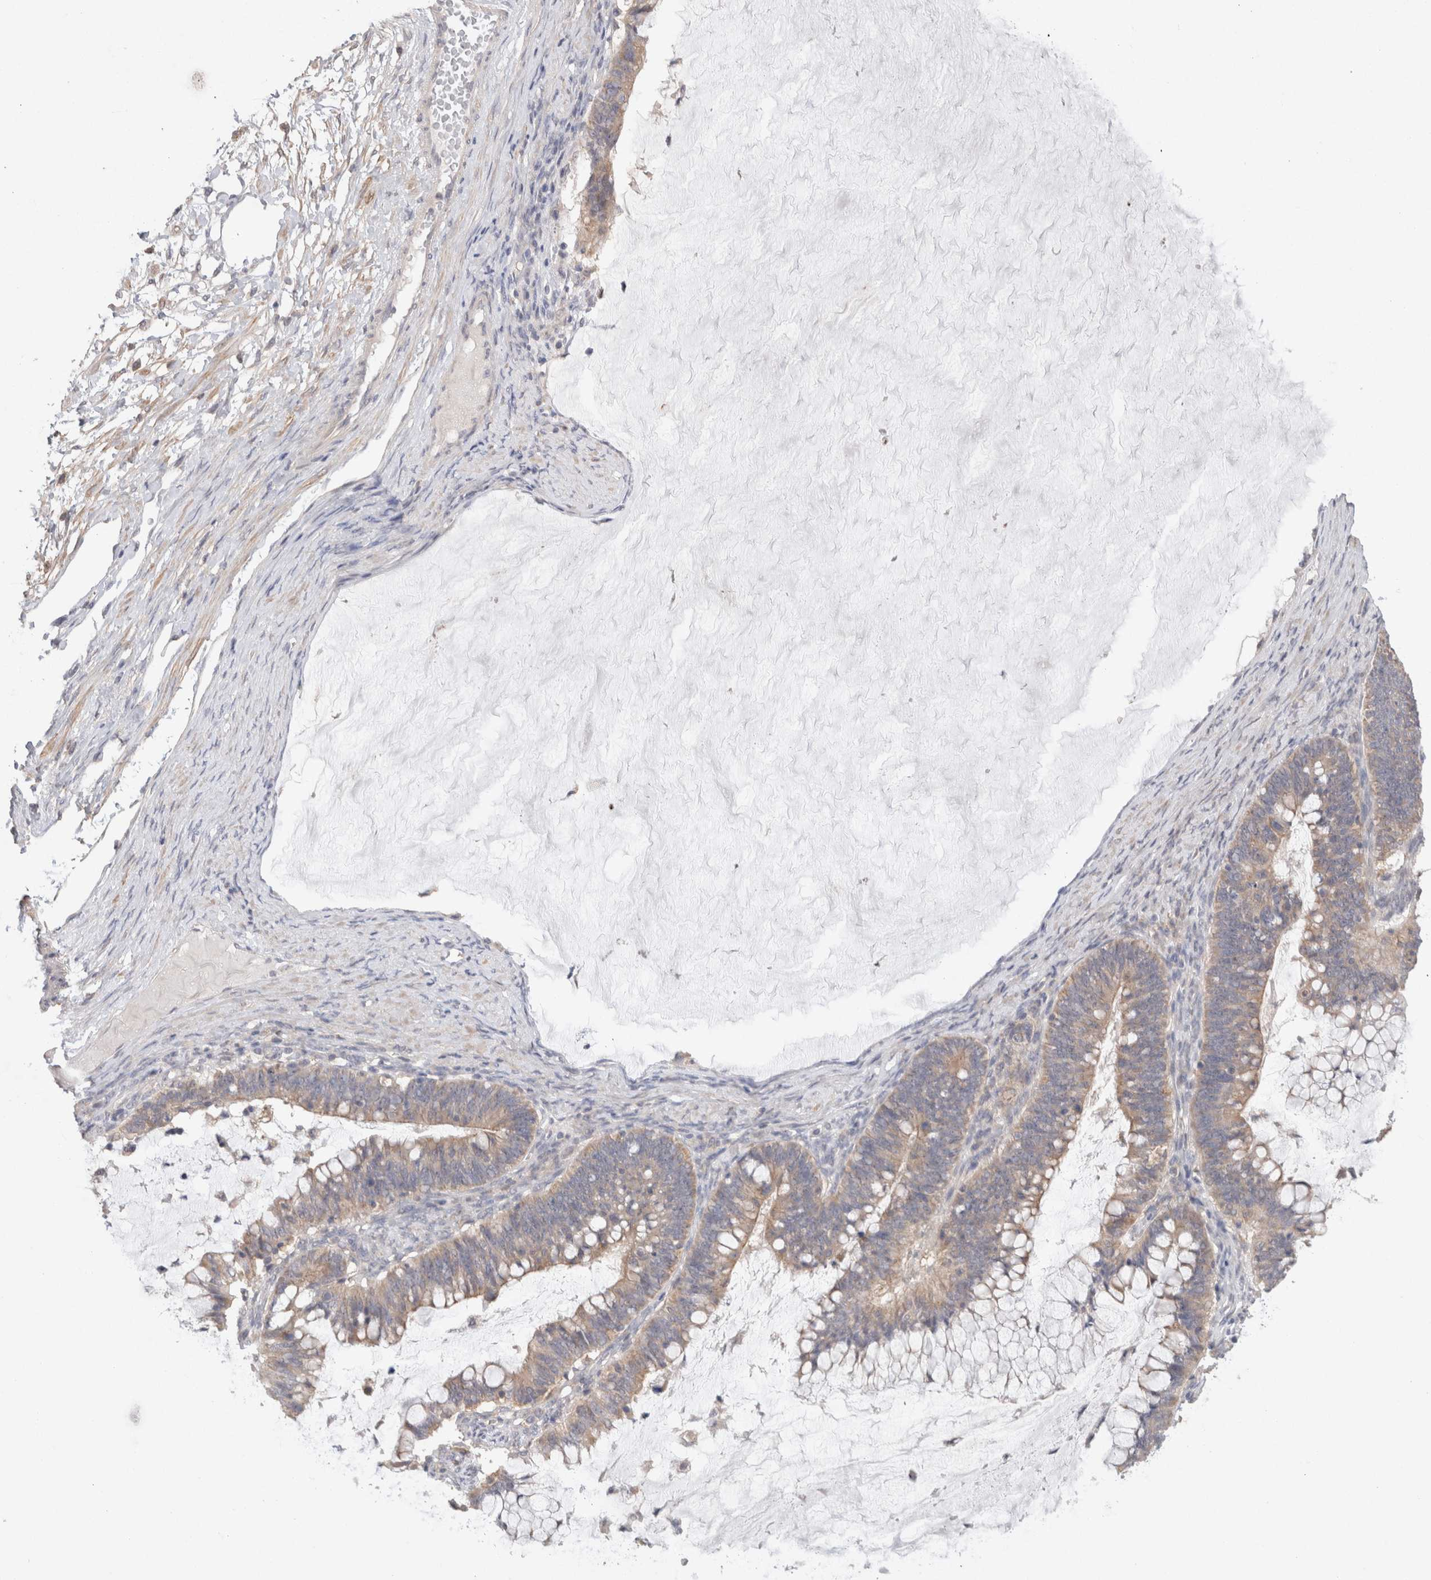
{"staining": {"intensity": "moderate", "quantity": ">75%", "location": "cytoplasmic/membranous"}, "tissue": "ovarian cancer", "cell_type": "Tumor cells", "image_type": "cancer", "snomed": [{"axis": "morphology", "description": "Cystadenocarcinoma, mucinous, NOS"}, {"axis": "topography", "description": "Ovary"}], "caption": "Human ovarian mucinous cystadenocarcinoma stained with a brown dye shows moderate cytoplasmic/membranous positive positivity in approximately >75% of tumor cells.", "gene": "RAB14", "patient": {"sex": "female", "age": 61}}